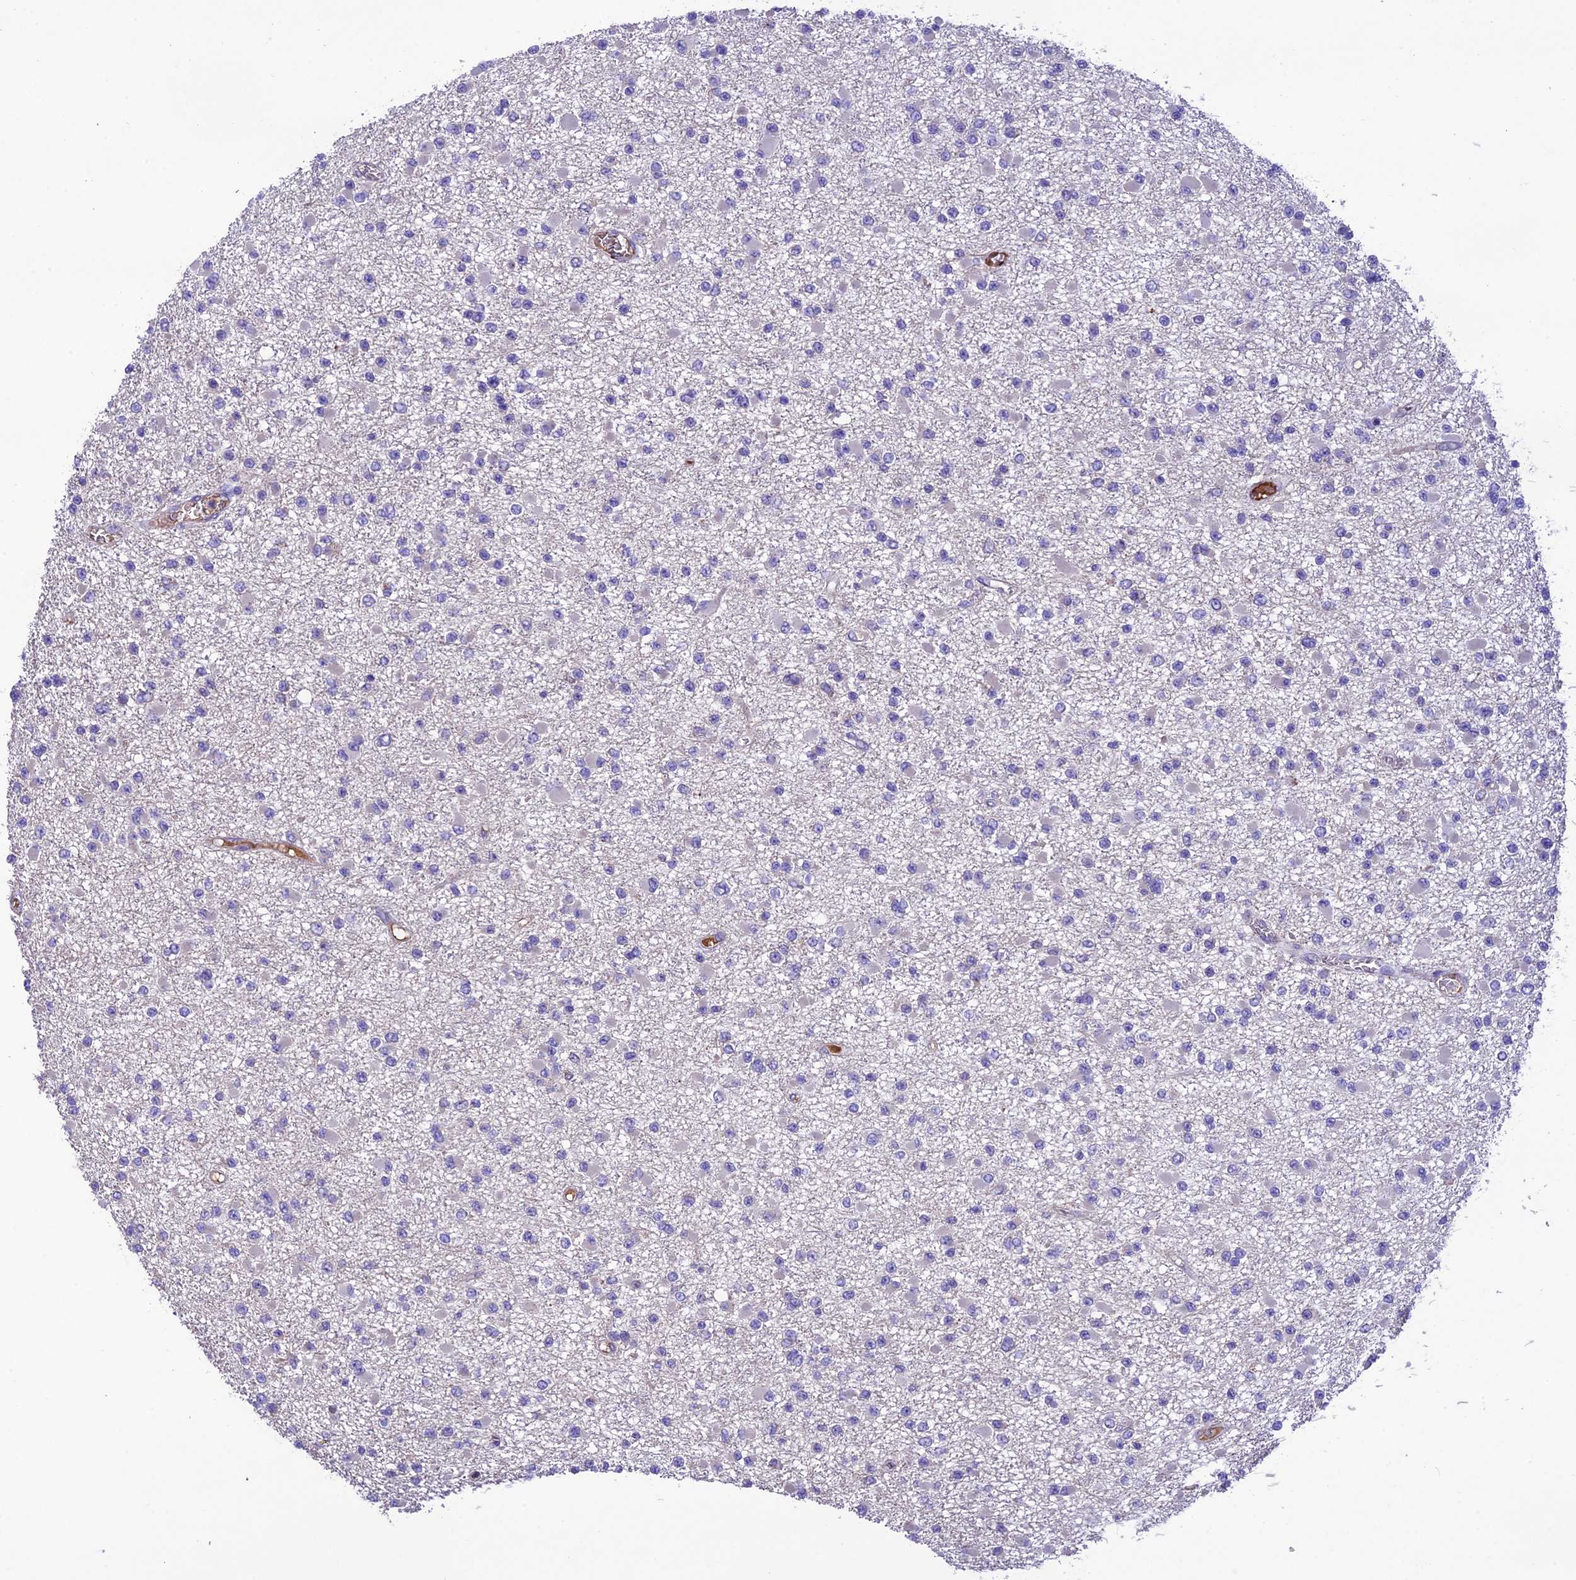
{"staining": {"intensity": "negative", "quantity": "none", "location": "none"}, "tissue": "glioma", "cell_type": "Tumor cells", "image_type": "cancer", "snomed": [{"axis": "morphology", "description": "Glioma, malignant, Low grade"}, {"axis": "topography", "description": "Brain"}], "caption": "Tumor cells show no significant positivity in malignant glioma (low-grade).", "gene": "TCP11L2", "patient": {"sex": "female", "age": 22}}